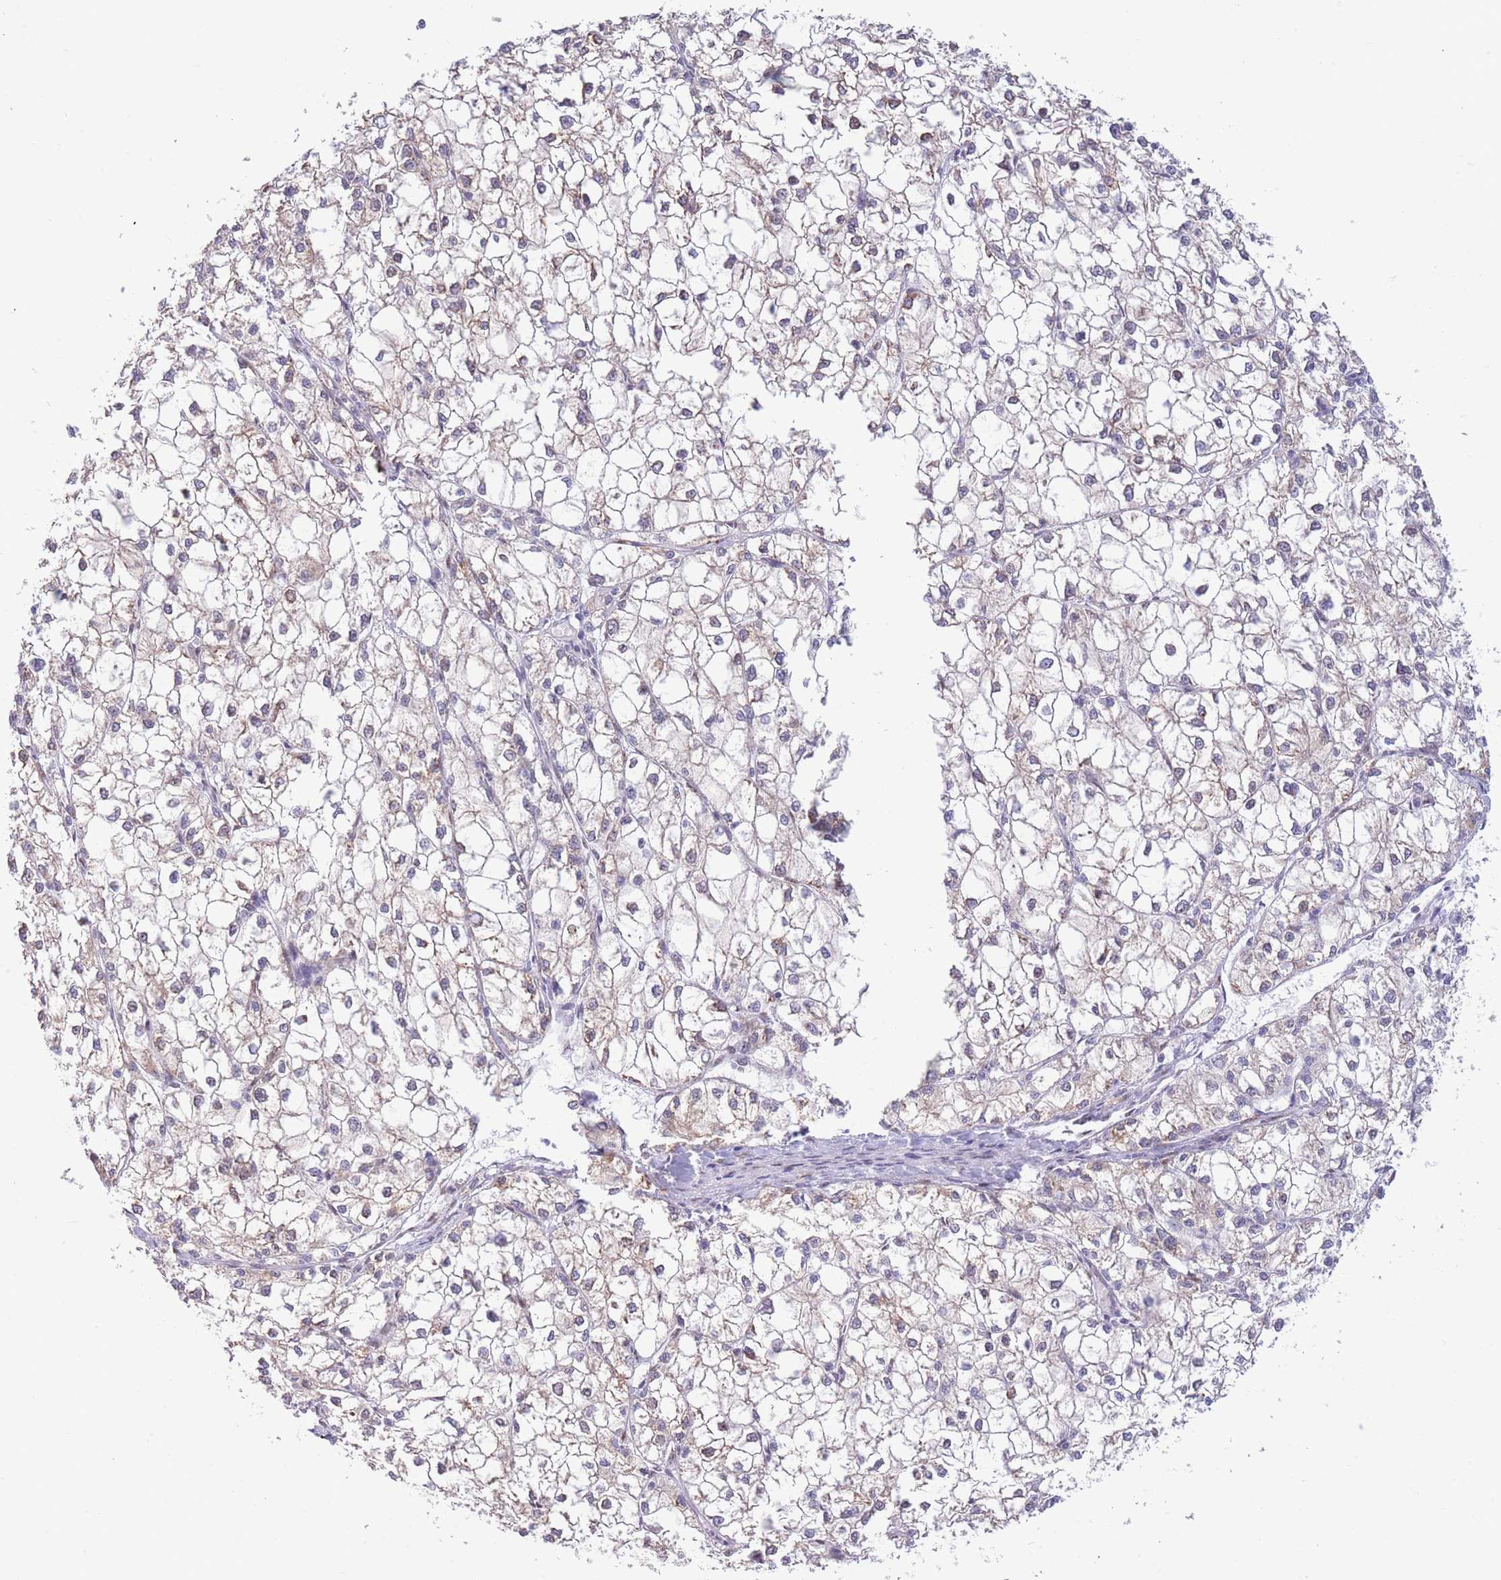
{"staining": {"intensity": "negative", "quantity": "none", "location": "none"}, "tissue": "liver cancer", "cell_type": "Tumor cells", "image_type": "cancer", "snomed": [{"axis": "morphology", "description": "Carcinoma, Hepatocellular, NOS"}, {"axis": "topography", "description": "Liver"}], "caption": "DAB immunohistochemical staining of hepatocellular carcinoma (liver) reveals no significant expression in tumor cells.", "gene": "FAM153A", "patient": {"sex": "female", "age": 43}}